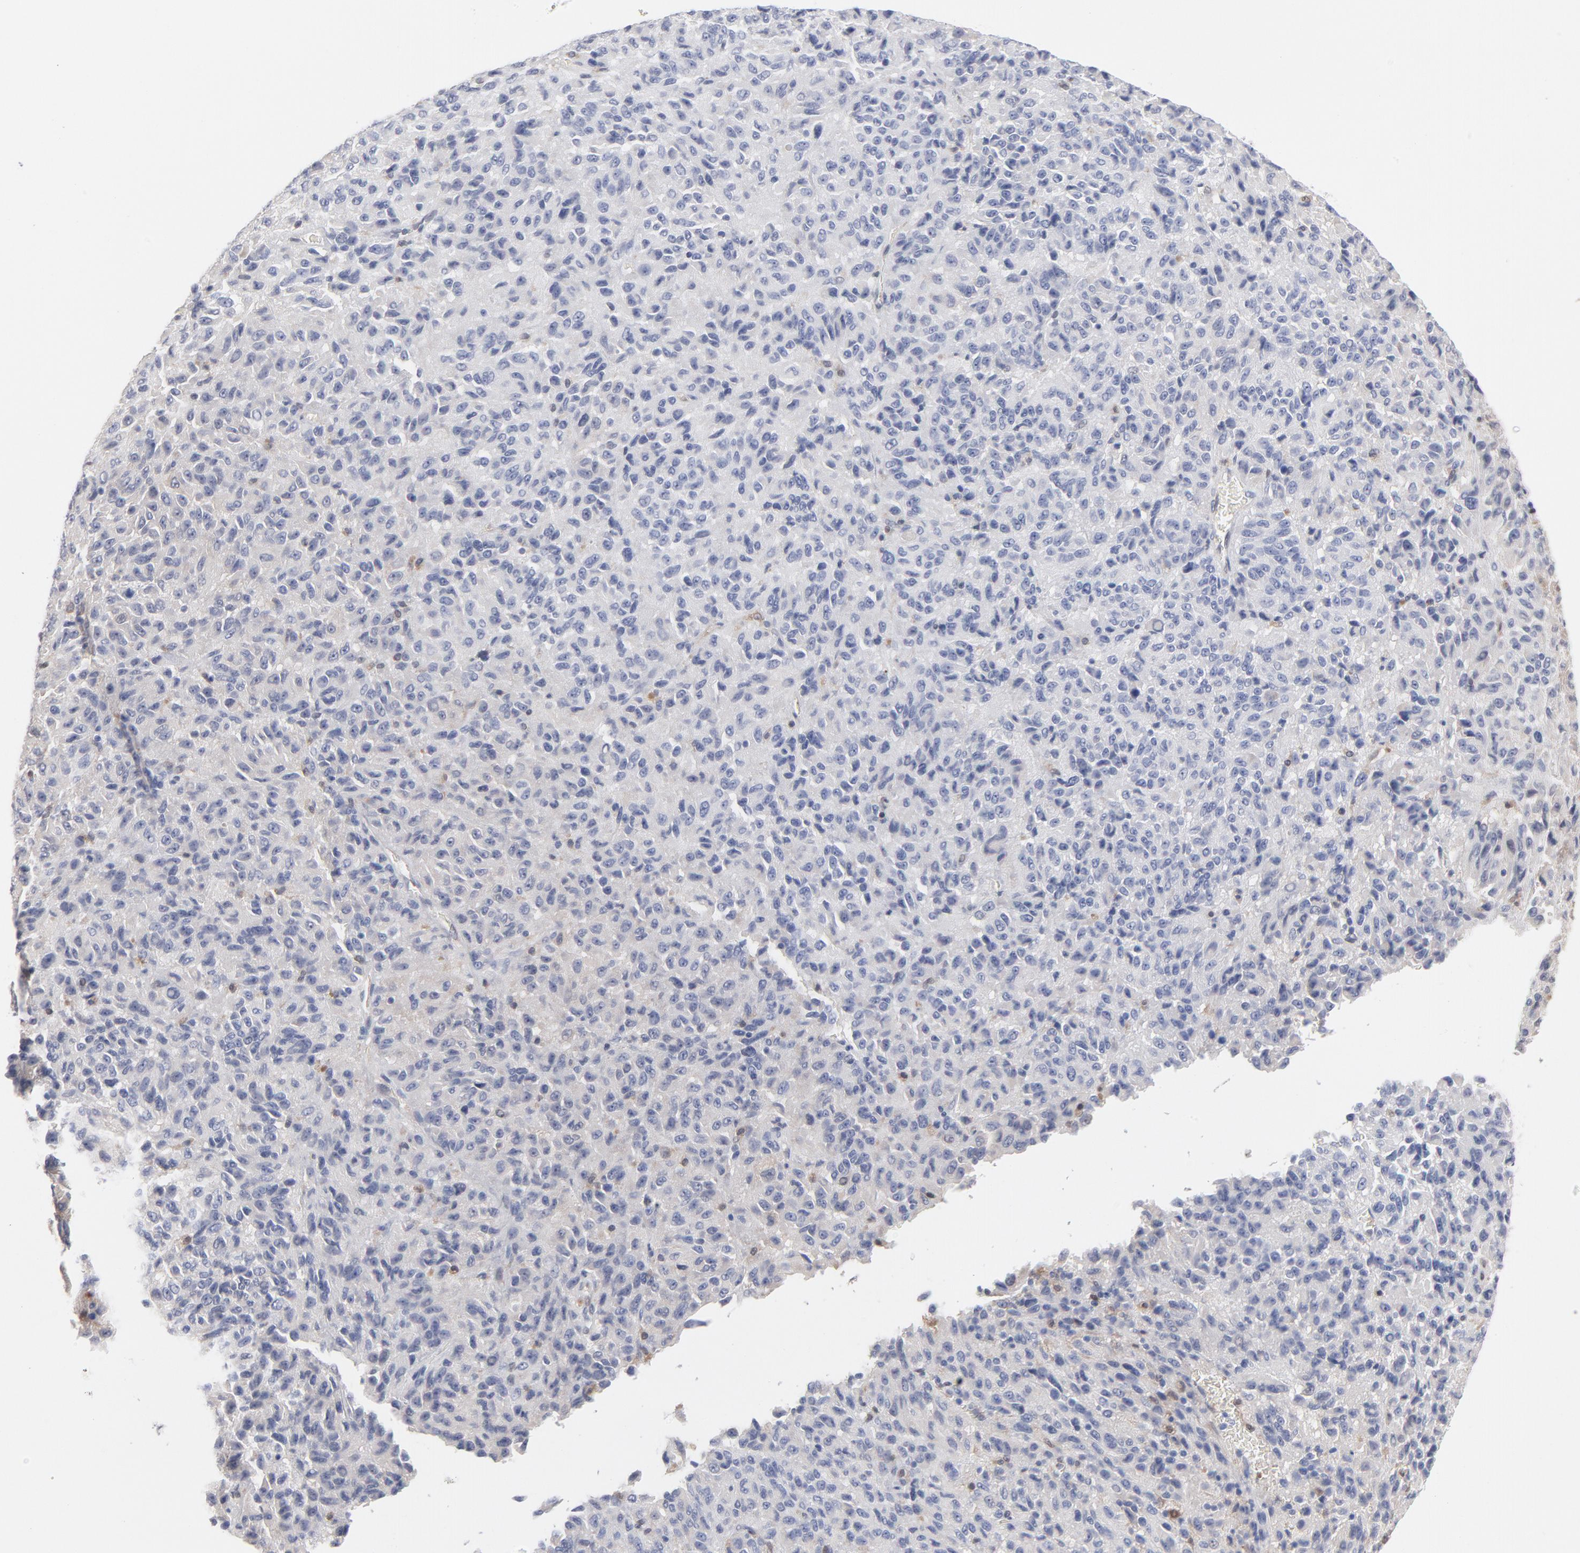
{"staining": {"intensity": "negative", "quantity": "none", "location": "none"}, "tissue": "melanoma", "cell_type": "Tumor cells", "image_type": "cancer", "snomed": [{"axis": "morphology", "description": "Malignant melanoma, Metastatic site"}, {"axis": "topography", "description": "Lung"}], "caption": "An immunohistochemistry (IHC) photomicrograph of malignant melanoma (metastatic site) is shown. There is no staining in tumor cells of malignant melanoma (metastatic site).", "gene": "ARRB1", "patient": {"sex": "male", "age": 64}}